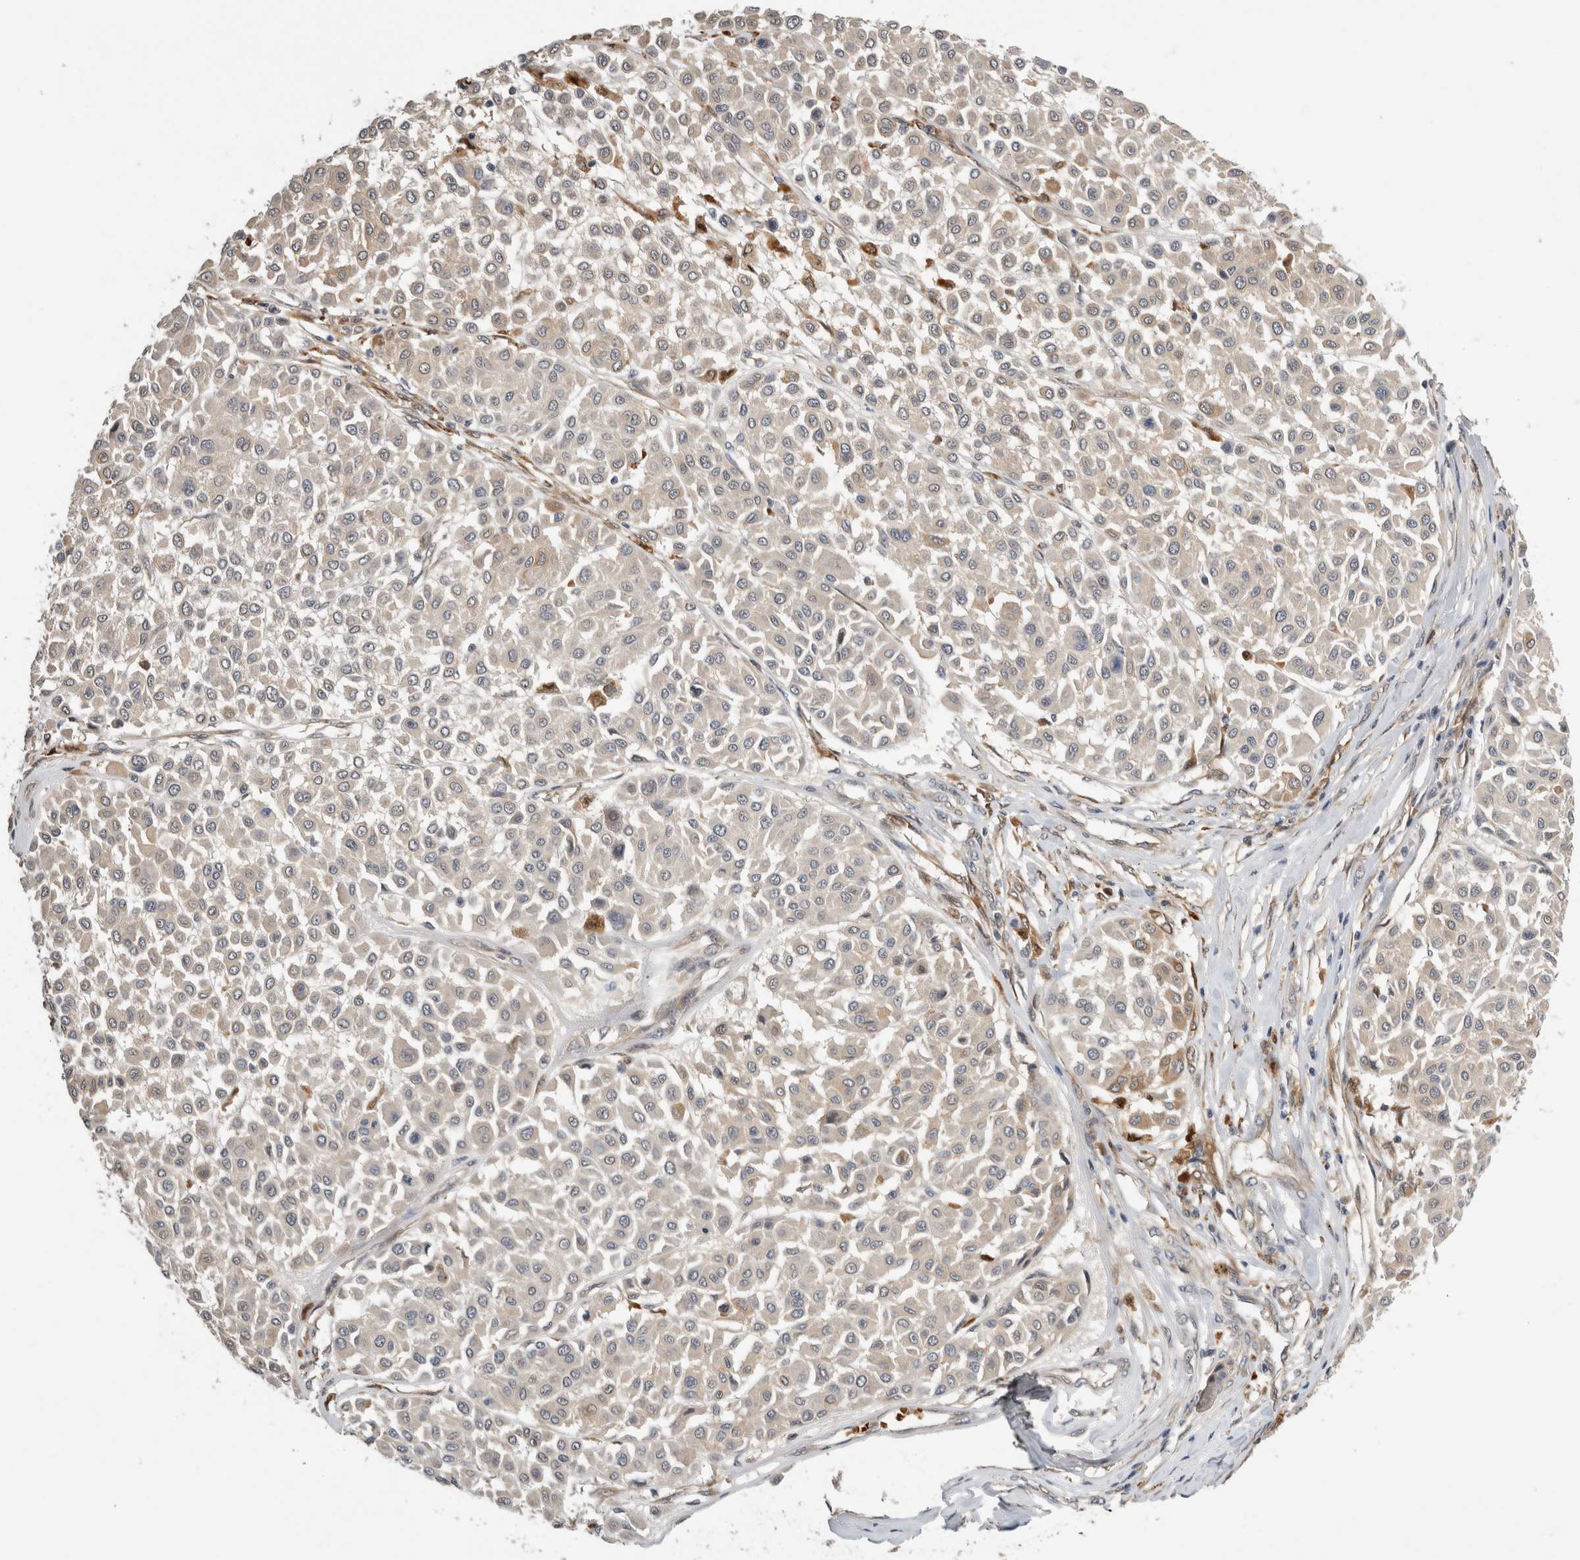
{"staining": {"intensity": "negative", "quantity": "none", "location": "none"}, "tissue": "melanoma", "cell_type": "Tumor cells", "image_type": "cancer", "snomed": [{"axis": "morphology", "description": "Malignant melanoma, Metastatic site"}, {"axis": "topography", "description": "Soft tissue"}], "caption": "Tumor cells are negative for protein expression in human melanoma.", "gene": "APOL2", "patient": {"sex": "male", "age": 41}}